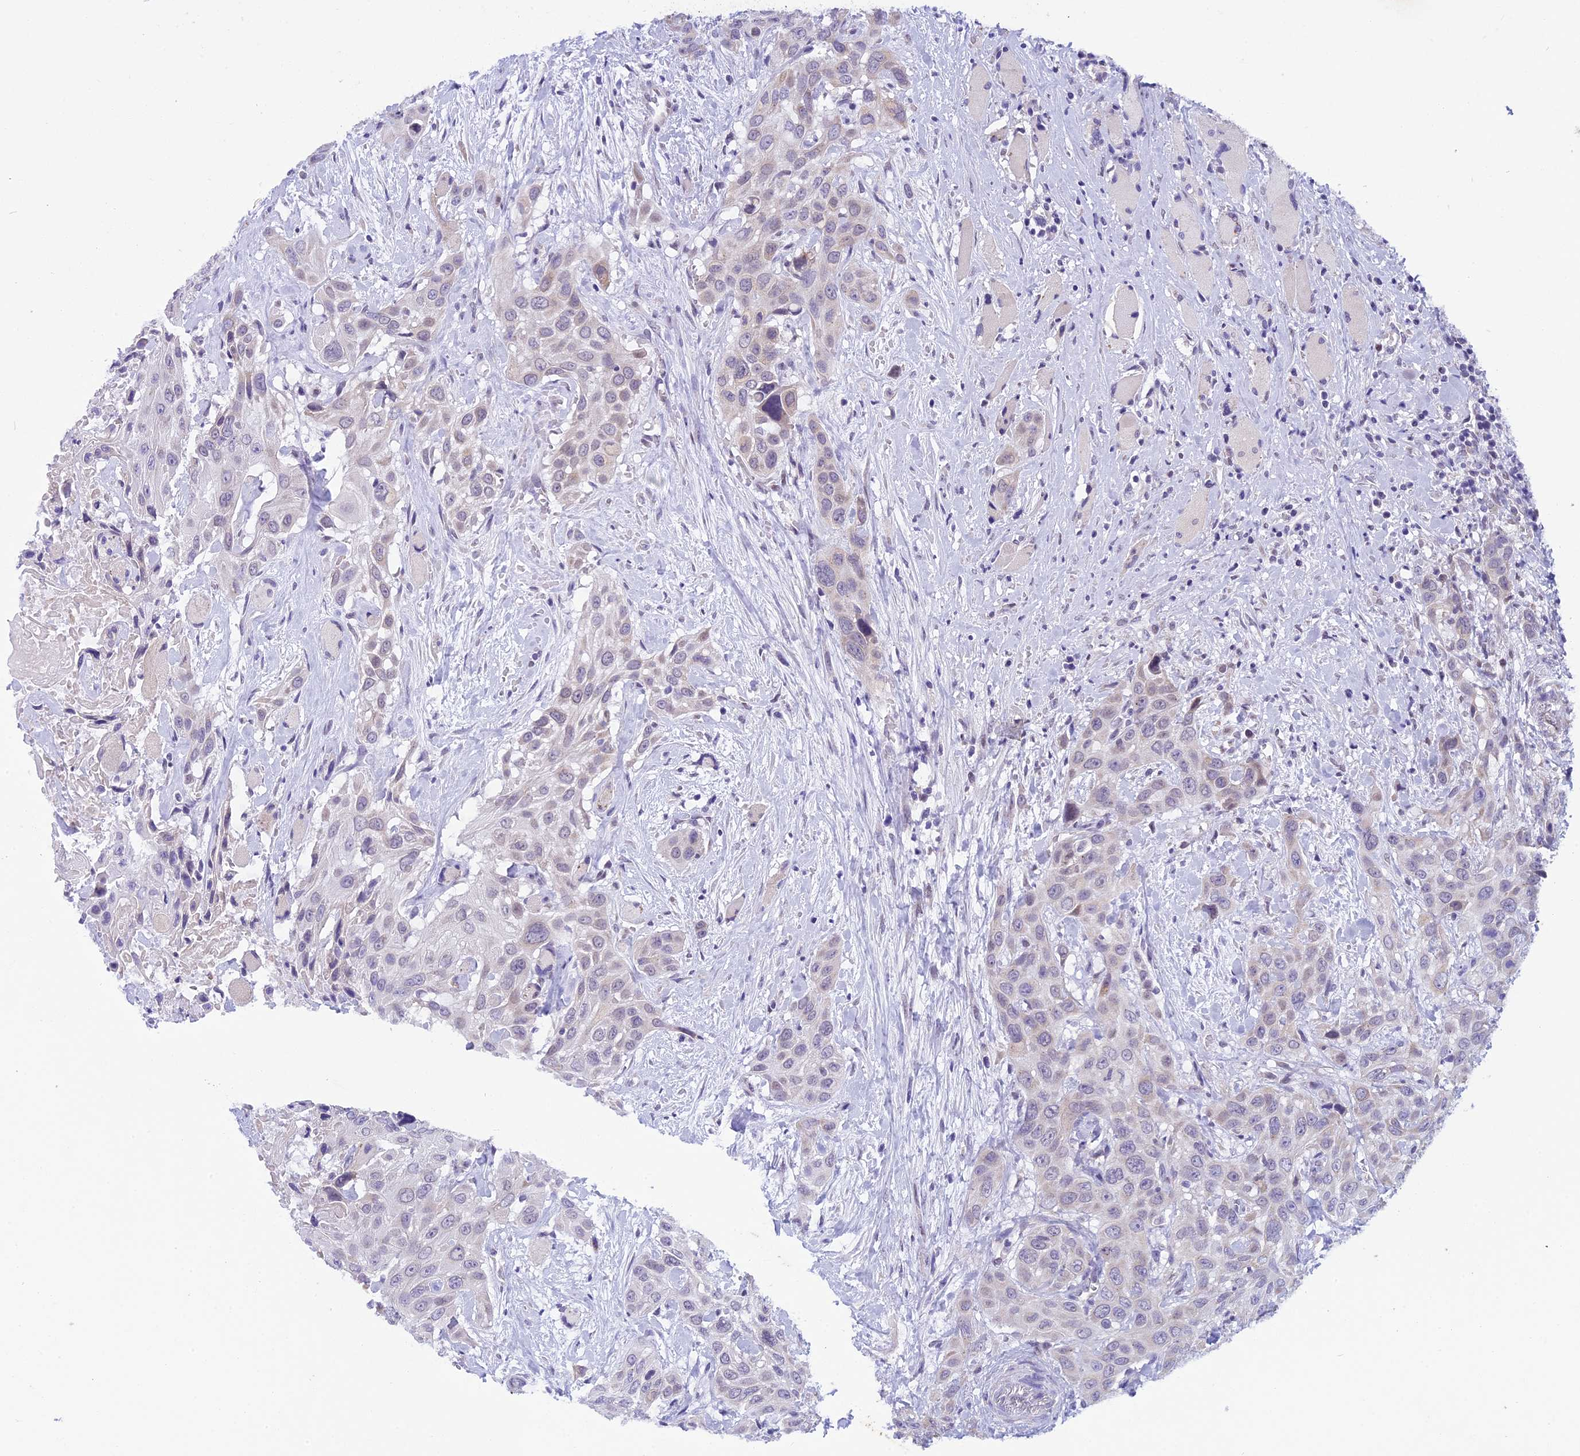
{"staining": {"intensity": "negative", "quantity": "none", "location": "none"}, "tissue": "head and neck cancer", "cell_type": "Tumor cells", "image_type": "cancer", "snomed": [{"axis": "morphology", "description": "Squamous cell carcinoma, NOS"}, {"axis": "topography", "description": "Head-Neck"}], "caption": "IHC of human squamous cell carcinoma (head and neck) demonstrates no expression in tumor cells.", "gene": "ZNF317", "patient": {"sex": "male", "age": 81}}